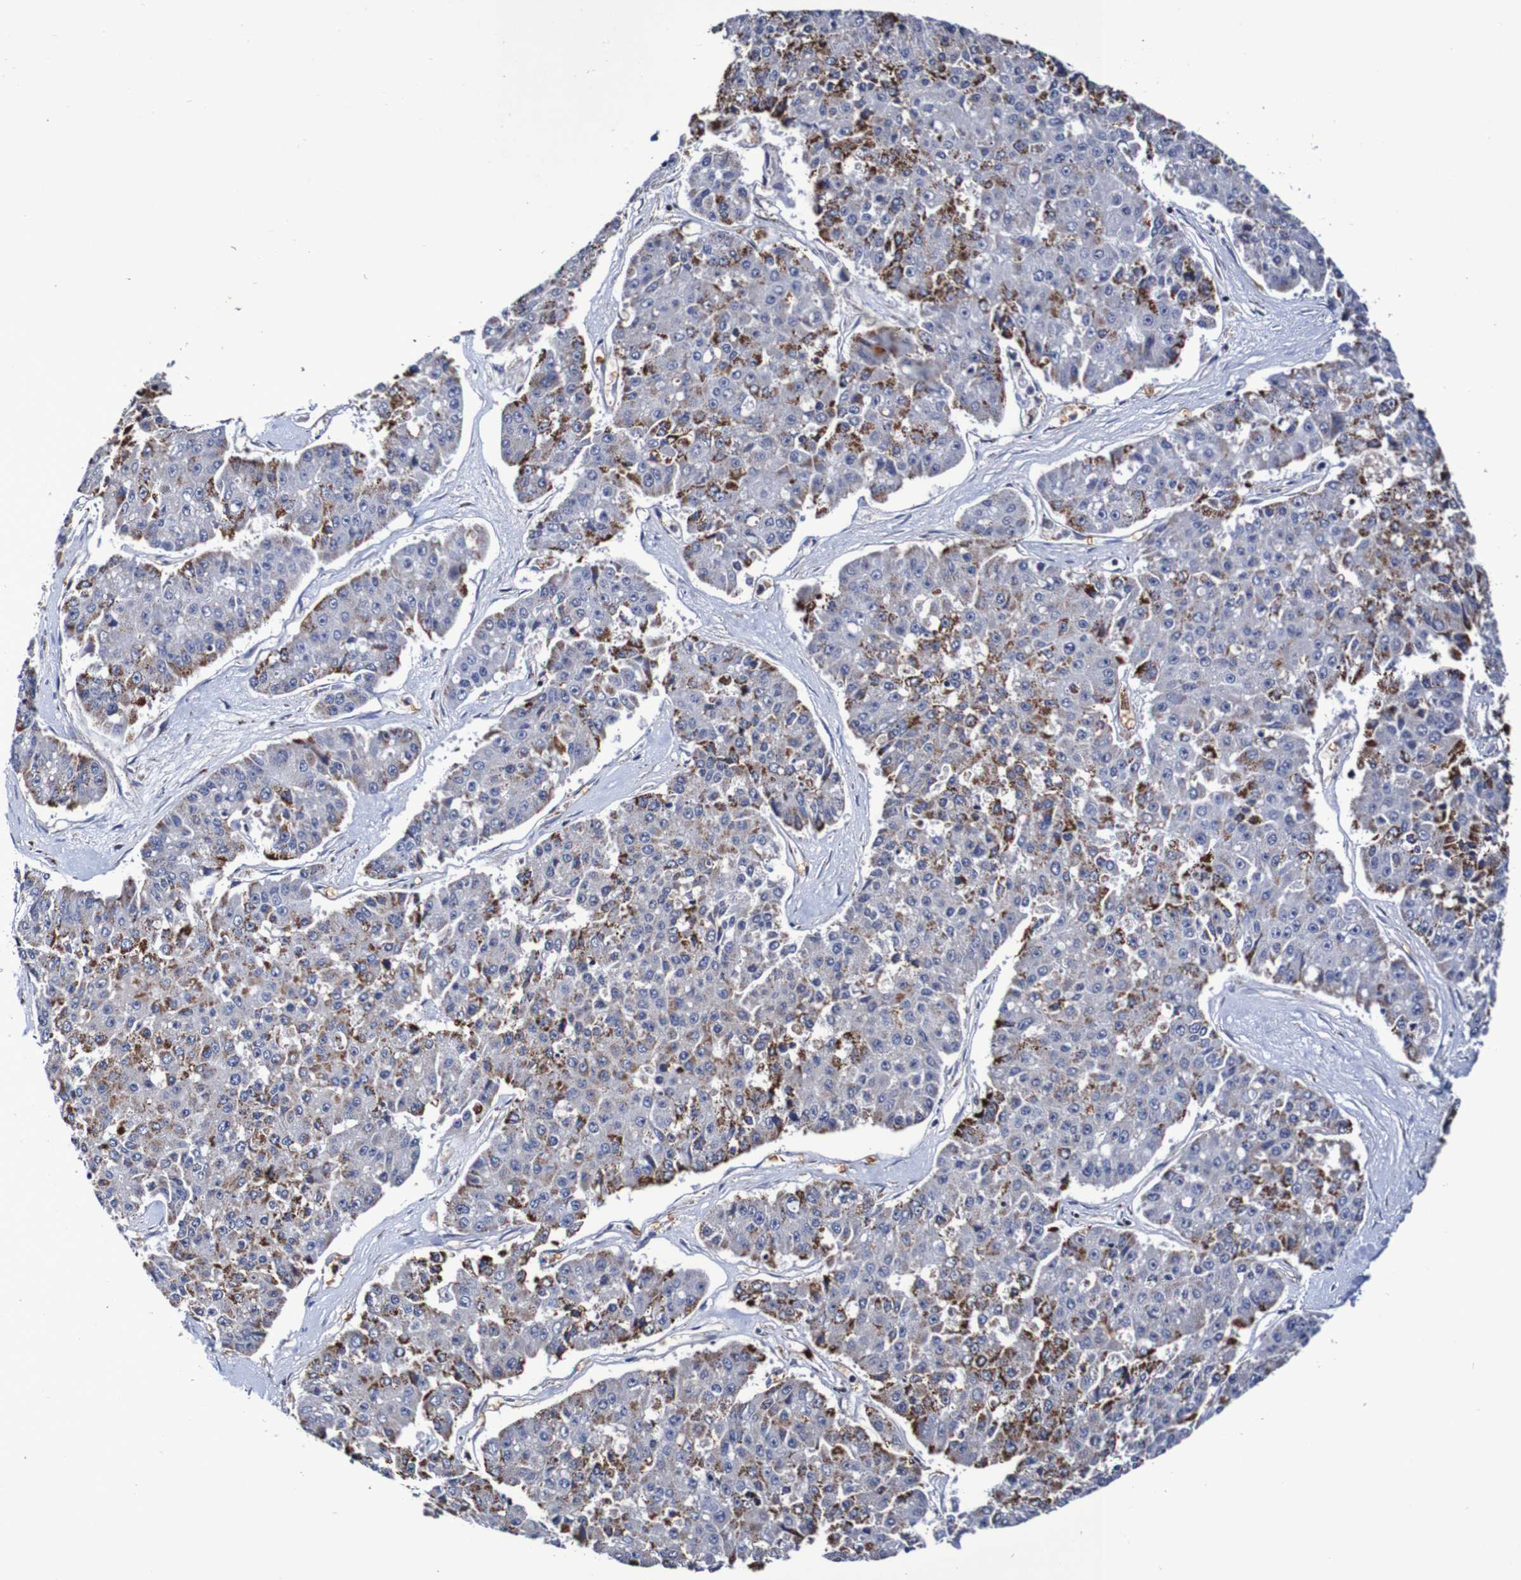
{"staining": {"intensity": "moderate", "quantity": "<25%", "location": "cytoplasmic/membranous"}, "tissue": "pancreatic cancer", "cell_type": "Tumor cells", "image_type": "cancer", "snomed": [{"axis": "morphology", "description": "Adenocarcinoma, NOS"}, {"axis": "topography", "description": "Pancreas"}], "caption": "IHC photomicrograph of adenocarcinoma (pancreatic) stained for a protein (brown), which displays low levels of moderate cytoplasmic/membranous staining in about <25% of tumor cells.", "gene": "WNT4", "patient": {"sex": "male", "age": 50}}